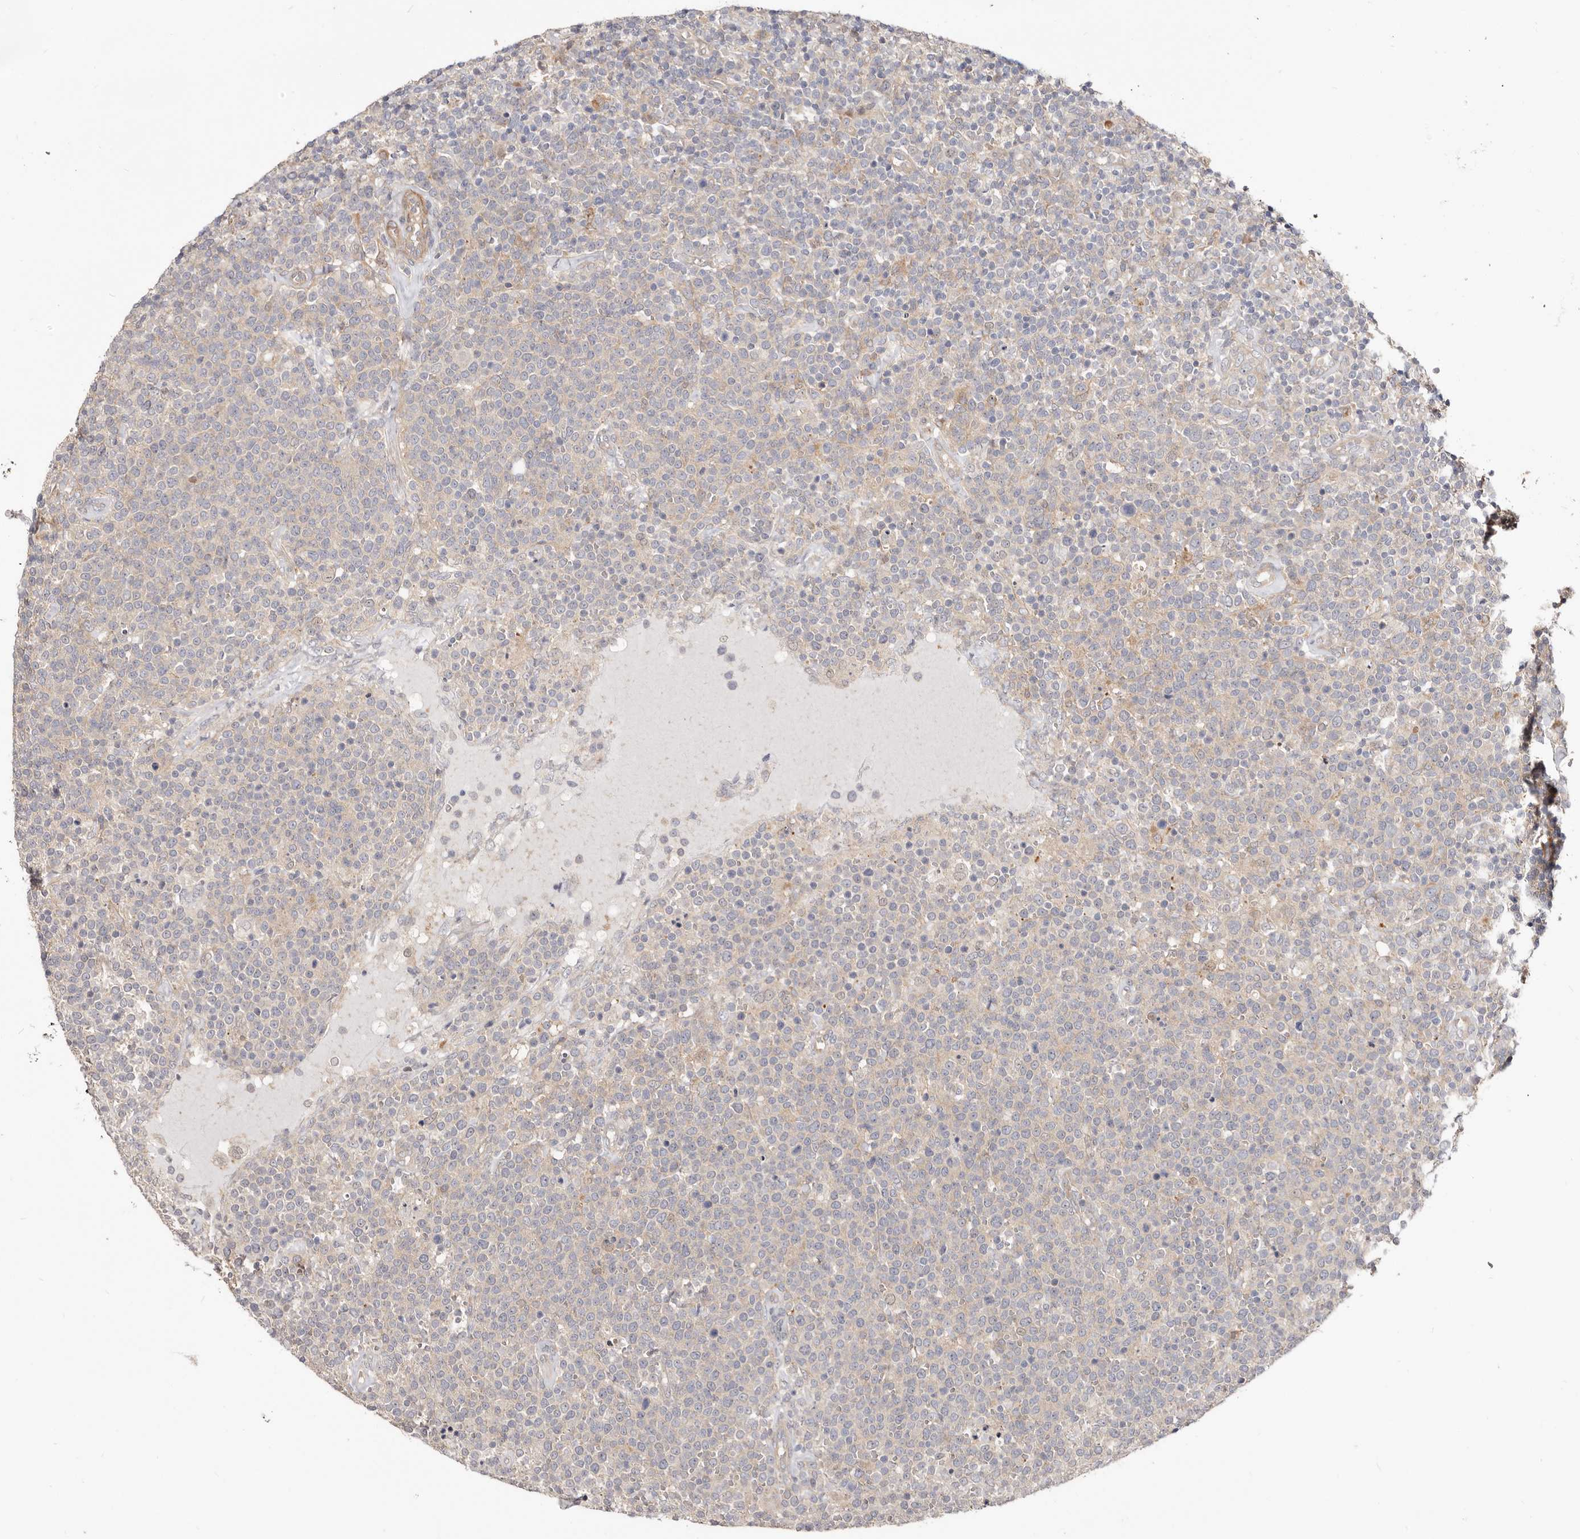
{"staining": {"intensity": "negative", "quantity": "none", "location": "none"}, "tissue": "lymphoma", "cell_type": "Tumor cells", "image_type": "cancer", "snomed": [{"axis": "morphology", "description": "Malignant lymphoma, non-Hodgkin's type, High grade"}, {"axis": "topography", "description": "Lymph node"}], "caption": "Immunohistochemistry image of neoplastic tissue: human lymphoma stained with DAB displays no significant protein positivity in tumor cells.", "gene": "GPATCH4", "patient": {"sex": "male", "age": 61}}